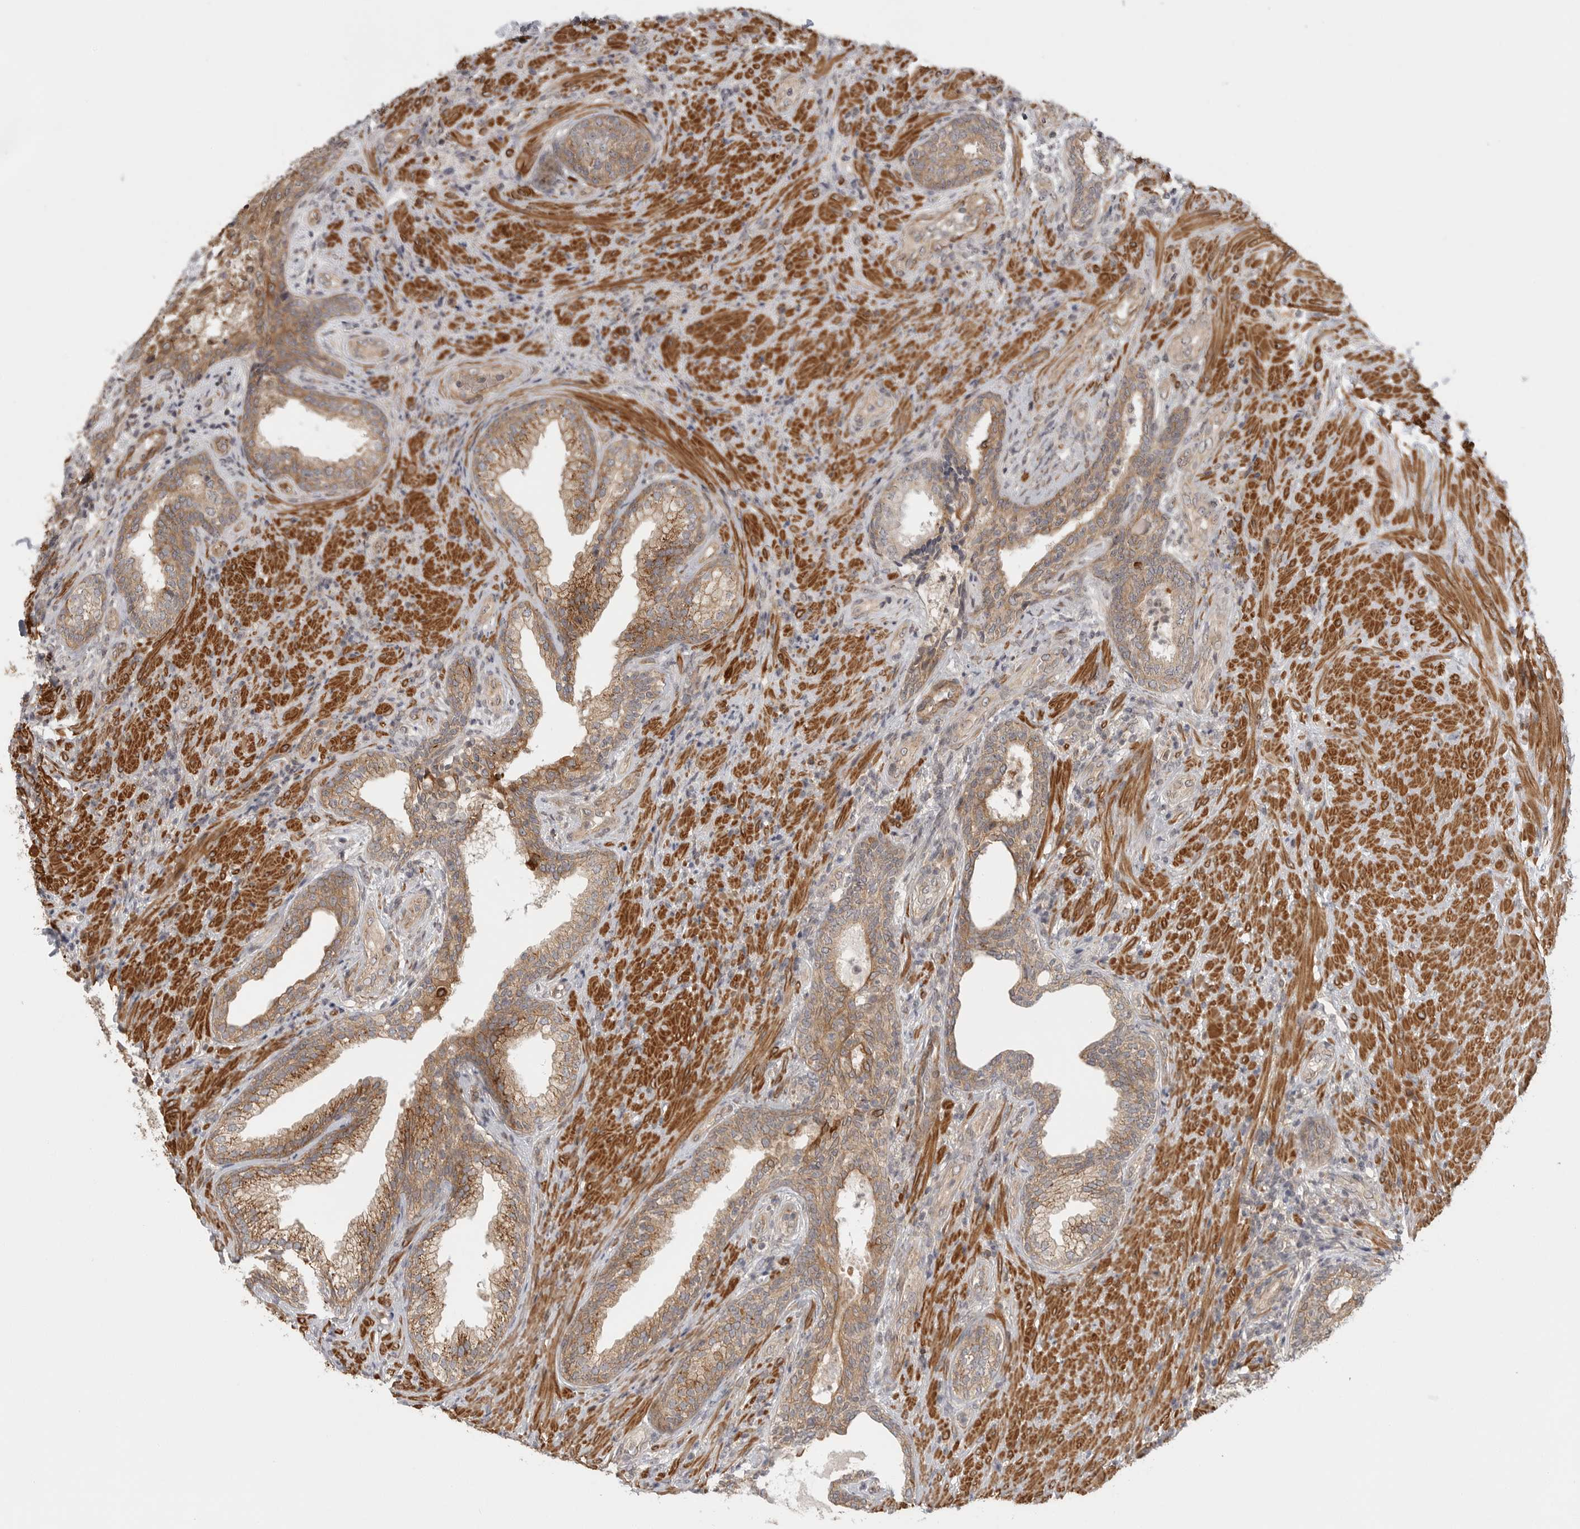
{"staining": {"intensity": "moderate", "quantity": ">75%", "location": "cytoplasmic/membranous"}, "tissue": "prostate", "cell_type": "Glandular cells", "image_type": "normal", "snomed": [{"axis": "morphology", "description": "Normal tissue, NOS"}, {"axis": "topography", "description": "Prostate"}], "caption": "Protein positivity by immunohistochemistry reveals moderate cytoplasmic/membranous staining in approximately >75% of glandular cells in unremarkable prostate.", "gene": "CCPG1", "patient": {"sex": "male", "age": 76}}